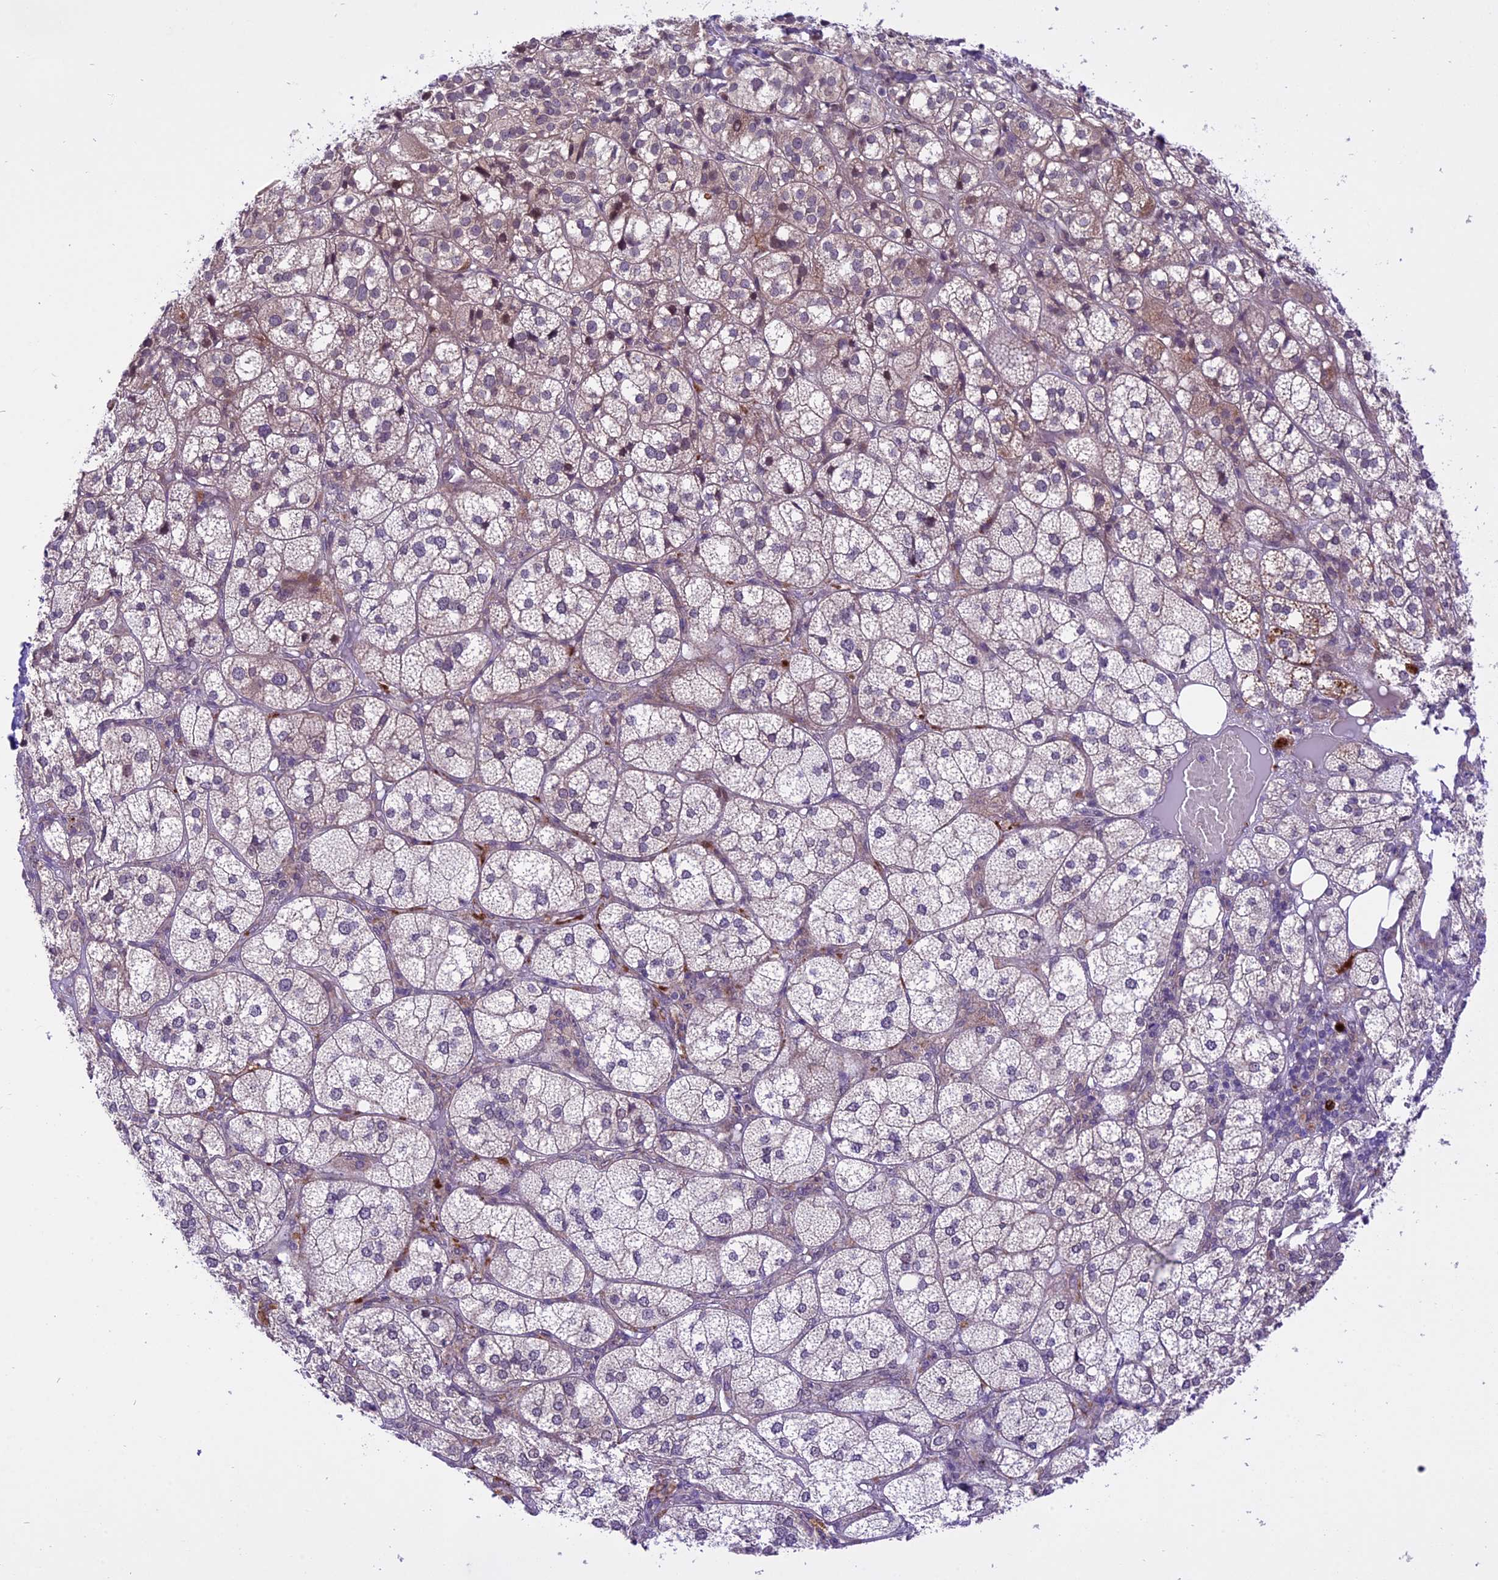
{"staining": {"intensity": "moderate", "quantity": "25%-75%", "location": "cytoplasmic/membranous,nuclear"}, "tissue": "adrenal gland", "cell_type": "Glandular cells", "image_type": "normal", "snomed": [{"axis": "morphology", "description": "Normal tissue, NOS"}, {"axis": "topography", "description": "Adrenal gland"}], "caption": "Immunohistochemistry (IHC) staining of normal adrenal gland, which shows medium levels of moderate cytoplasmic/membranous,nuclear positivity in about 25%-75% of glandular cells indicating moderate cytoplasmic/membranous,nuclear protein expression. The staining was performed using DAB (brown) for protein detection and nuclei were counterstained in hematoxylin (blue).", "gene": "SPRED1", "patient": {"sex": "female", "age": 61}}